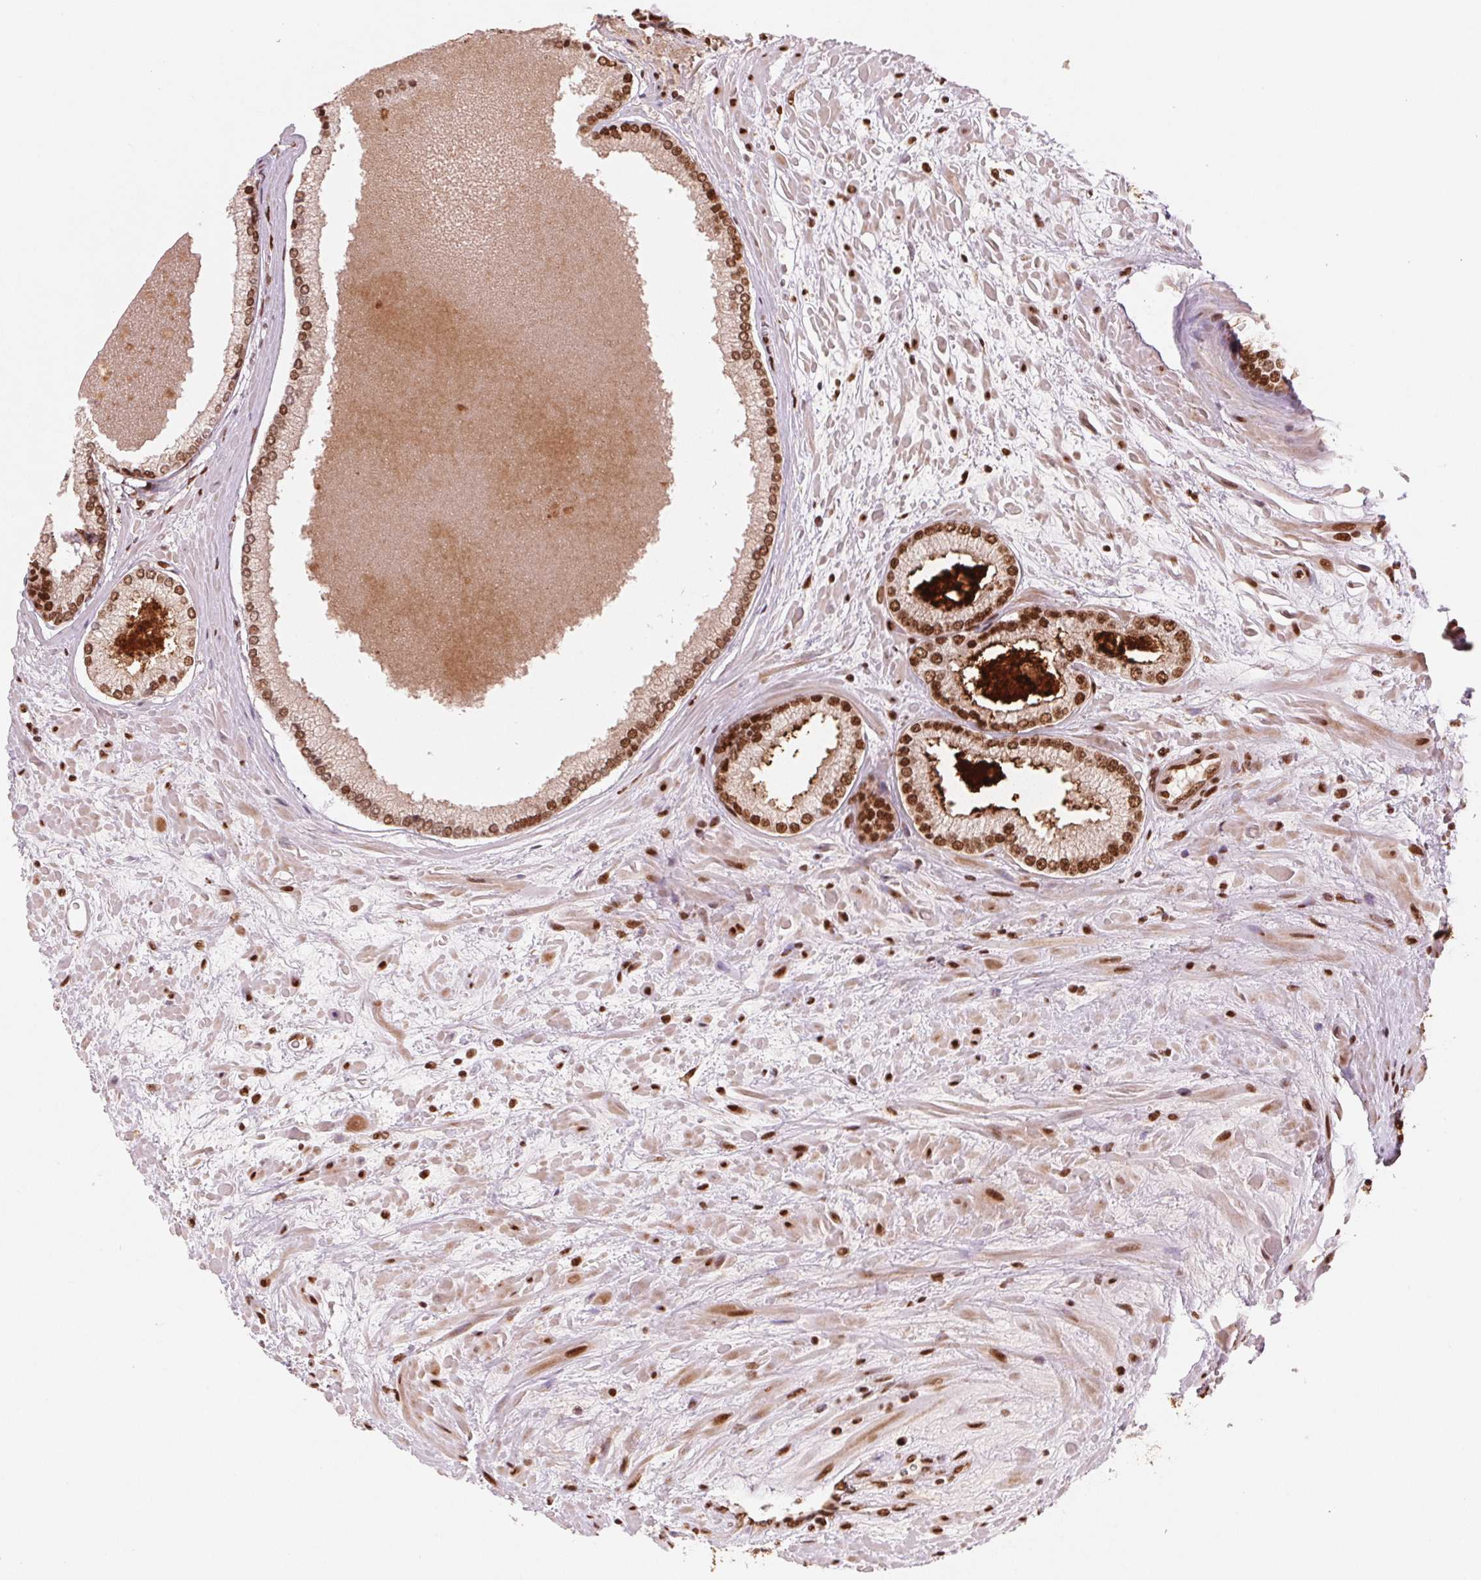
{"staining": {"intensity": "strong", "quantity": ">75%", "location": "nuclear"}, "tissue": "prostate cancer", "cell_type": "Tumor cells", "image_type": "cancer", "snomed": [{"axis": "morphology", "description": "Adenocarcinoma, High grade"}, {"axis": "topography", "description": "Prostate"}], "caption": "Prostate cancer (high-grade adenocarcinoma) stained with immunohistochemistry reveals strong nuclear expression in about >75% of tumor cells.", "gene": "TTLL9", "patient": {"sex": "male", "age": 73}}